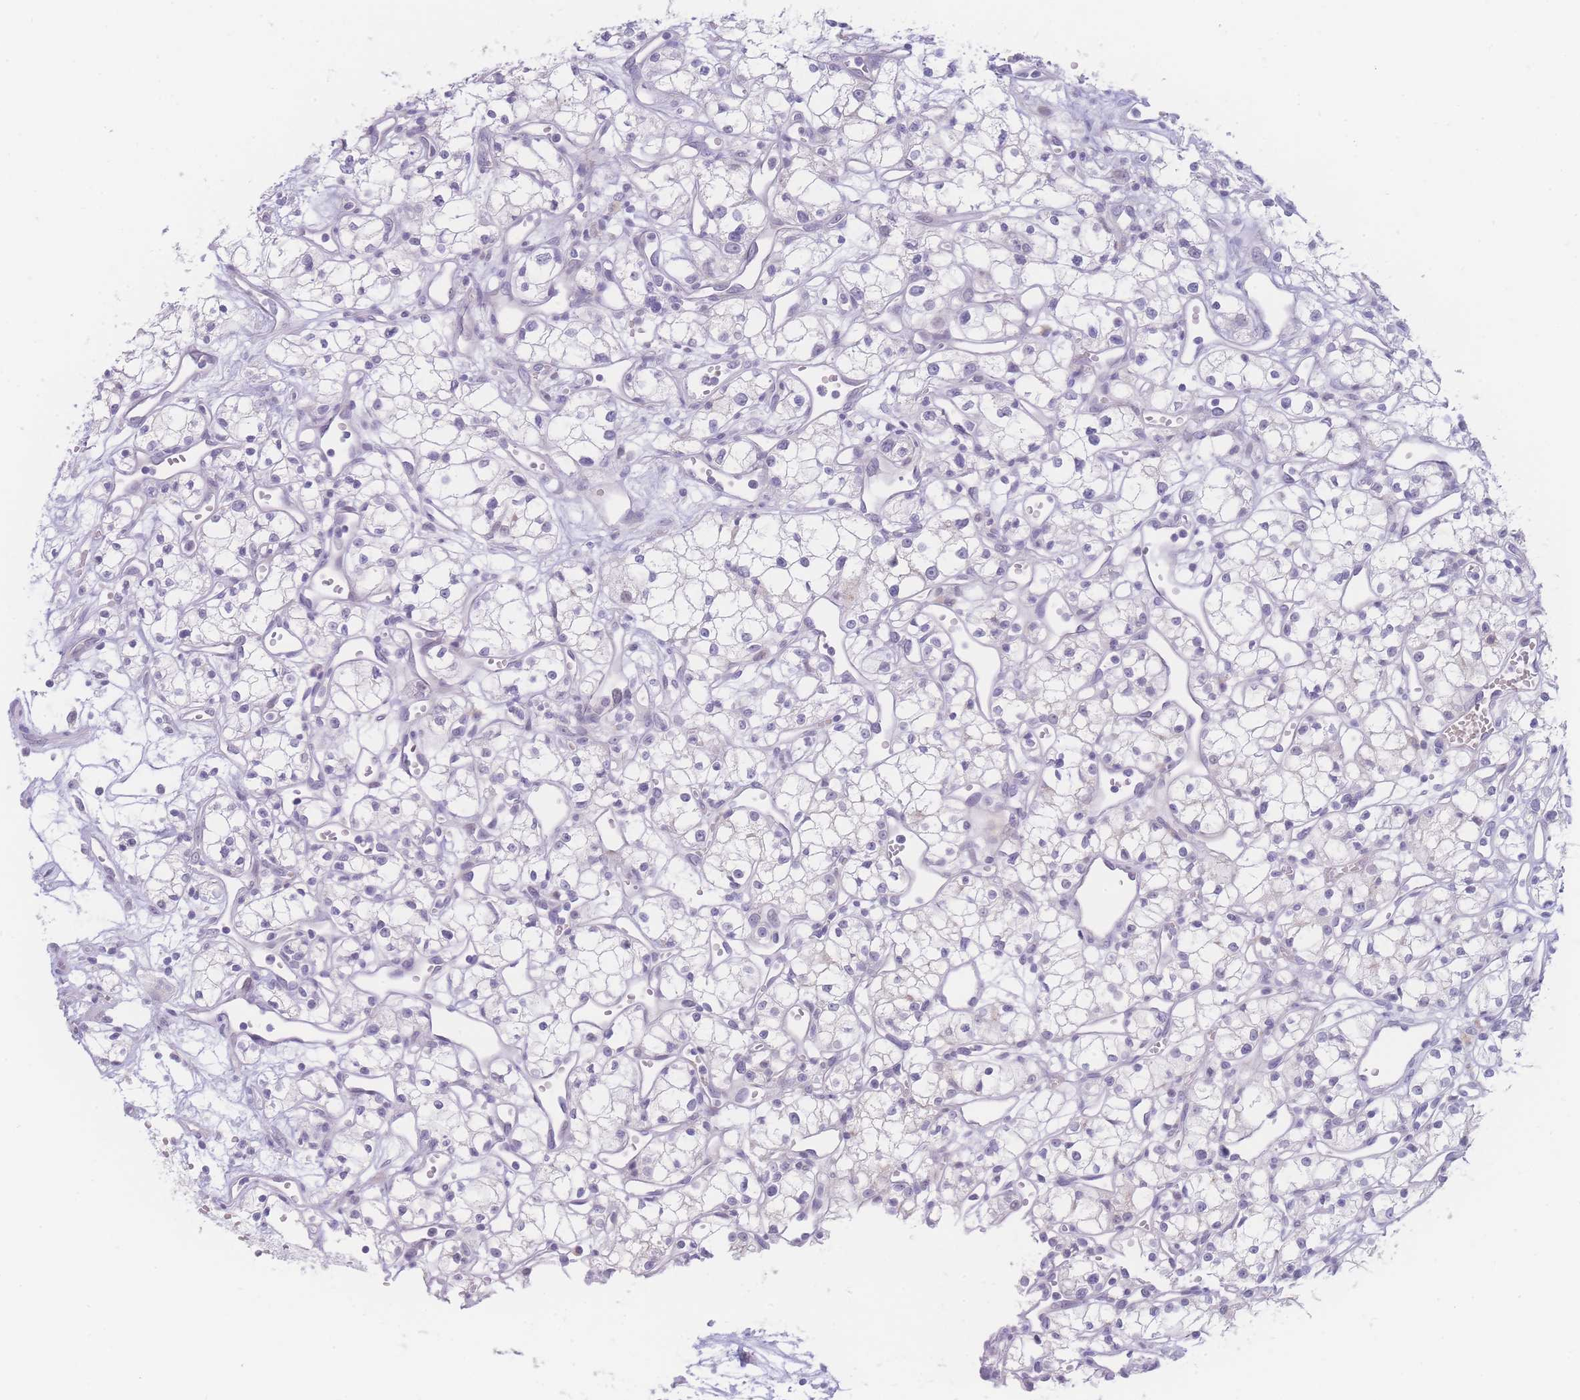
{"staining": {"intensity": "negative", "quantity": "none", "location": "none"}, "tissue": "renal cancer", "cell_type": "Tumor cells", "image_type": "cancer", "snomed": [{"axis": "morphology", "description": "Adenocarcinoma, NOS"}, {"axis": "topography", "description": "Kidney"}], "caption": "Renal cancer (adenocarcinoma) was stained to show a protein in brown. There is no significant positivity in tumor cells.", "gene": "PRSS22", "patient": {"sex": "male", "age": 59}}